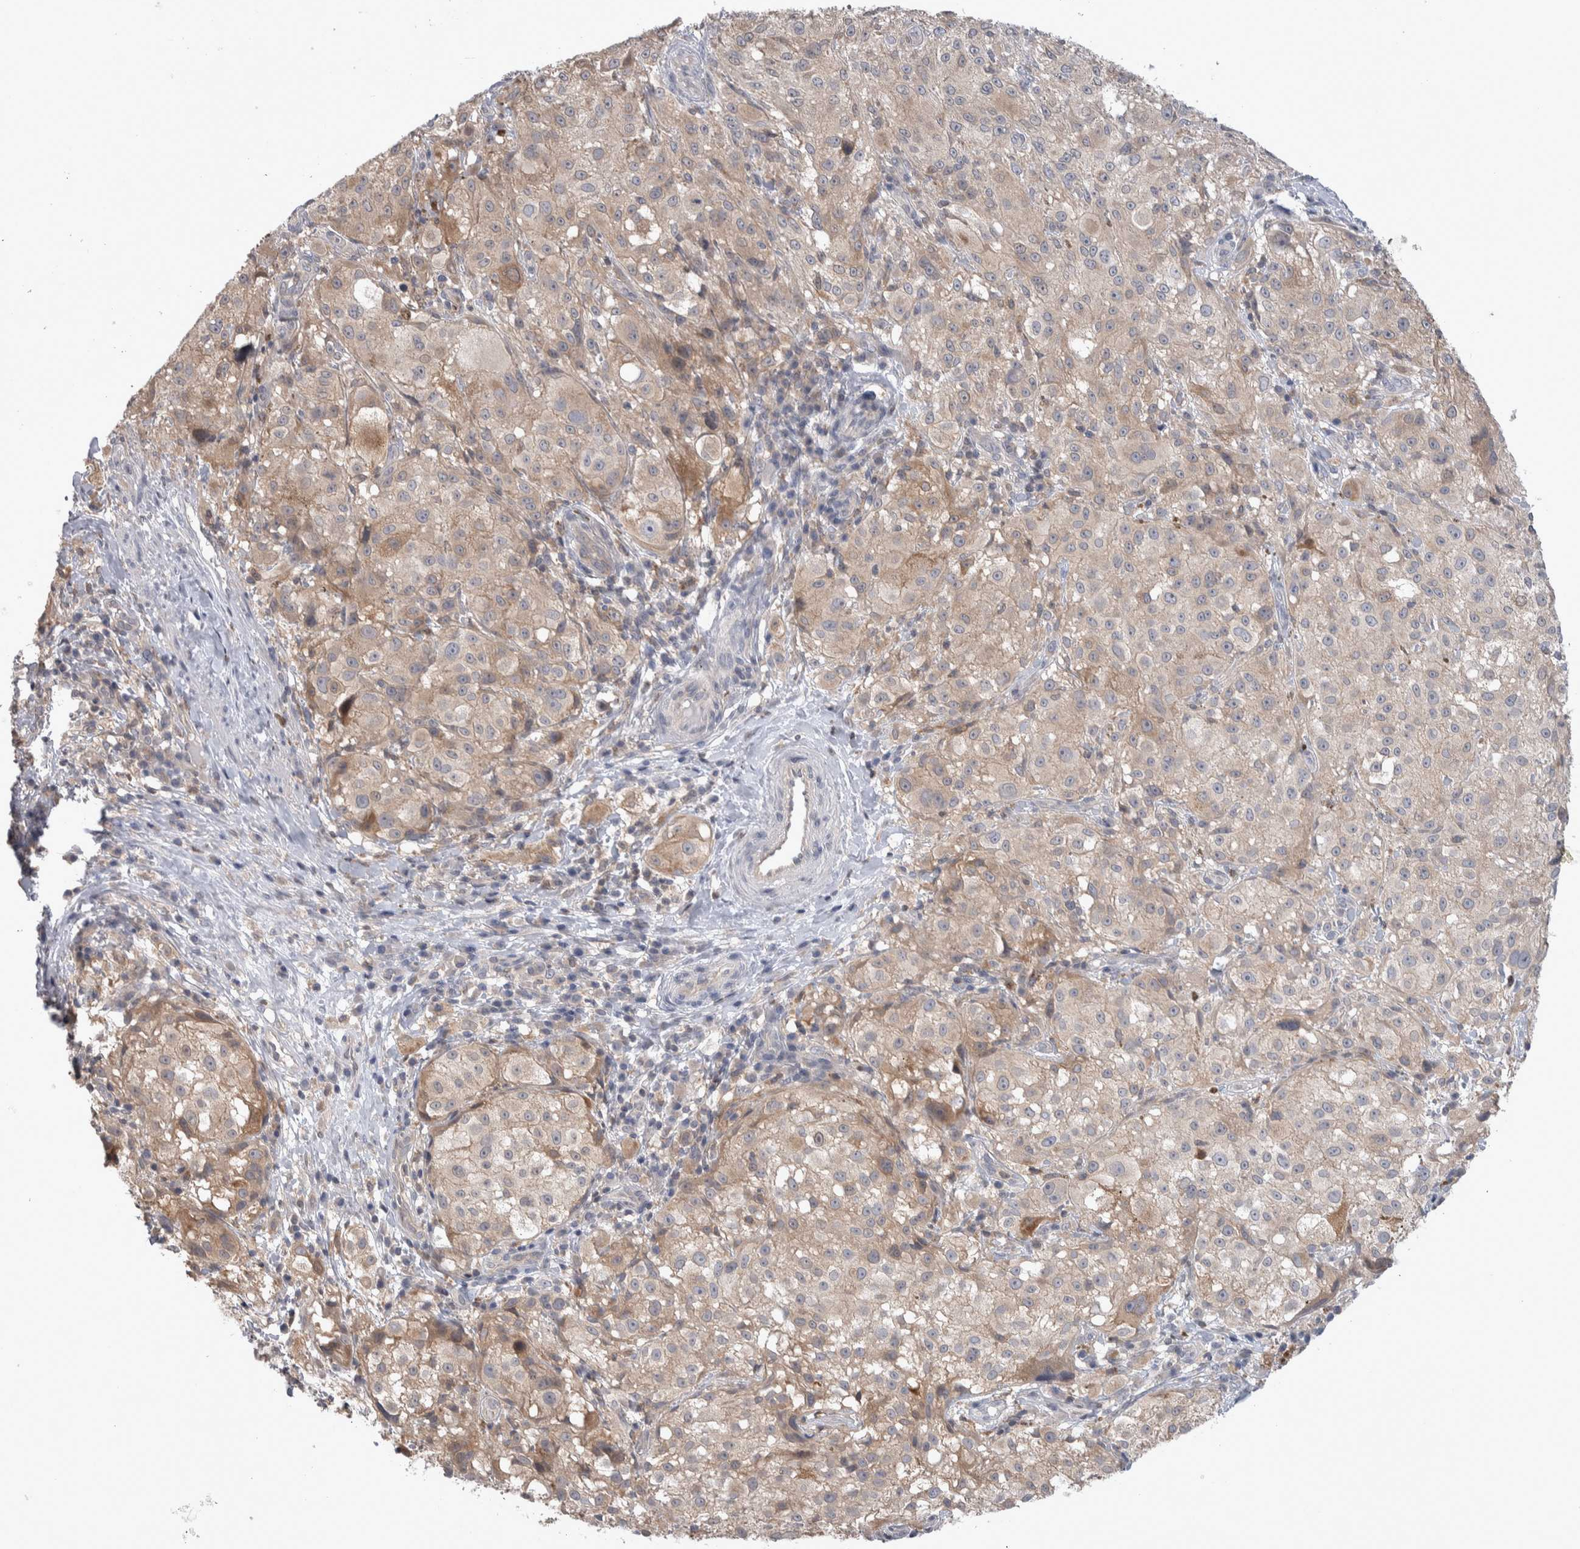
{"staining": {"intensity": "weak", "quantity": ">75%", "location": "cytoplasmic/membranous"}, "tissue": "melanoma", "cell_type": "Tumor cells", "image_type": "cancer", "snomed": [{"axis": "morphology", "description": "Malignant melanoma, NOS"}, {"axis": "topography", "description": "Skin"}], "caption": "The micrograph displays a brown stain indicating the presence of a protein in the cytoplasmic/membranous of tumor cells in melanoma.", "gene": "HTATIP2", "patient": {"sex": "female", "age": 55}}